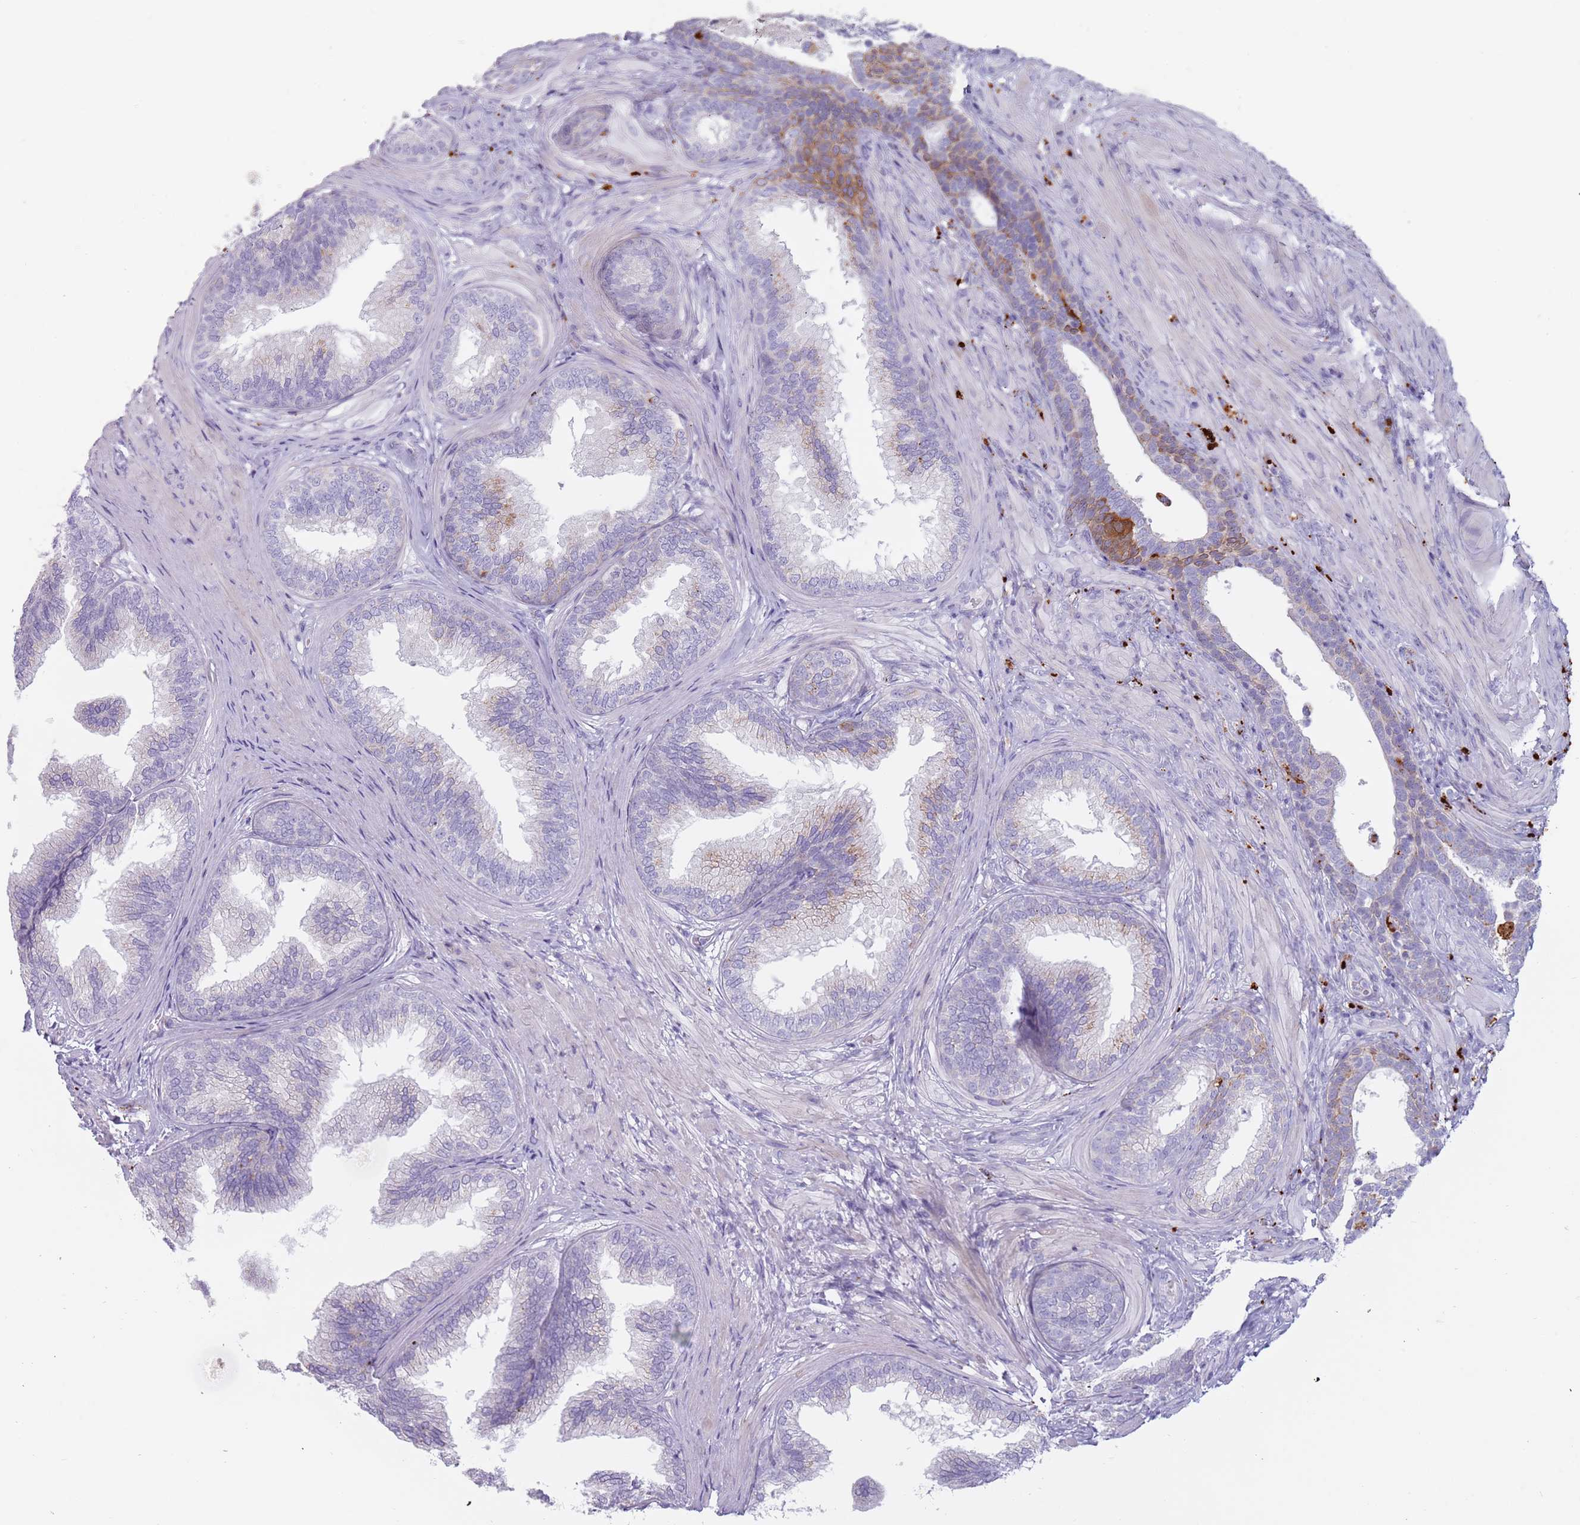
{"staining": {"intensity": "moderate", "quantity": "<25%", "location": "cytoplasmic/membranous"}, "tissue": "prostate", "cell_type": "Glandular cells", "image_type": "normal", "snomed": [{"axis": "morphology", "description": "Normal tissue, NOS"}, {"axis": "topography", "description": "Prostate"}], "caption": "Immunohistochemical staining of unremarkable human prostate exhibits low levels of moderate cytoplasmic/membranous expression in about <25% of glandular cells.", "gene": "NWD2", "patient": {"sex": "male", "age": 76}}